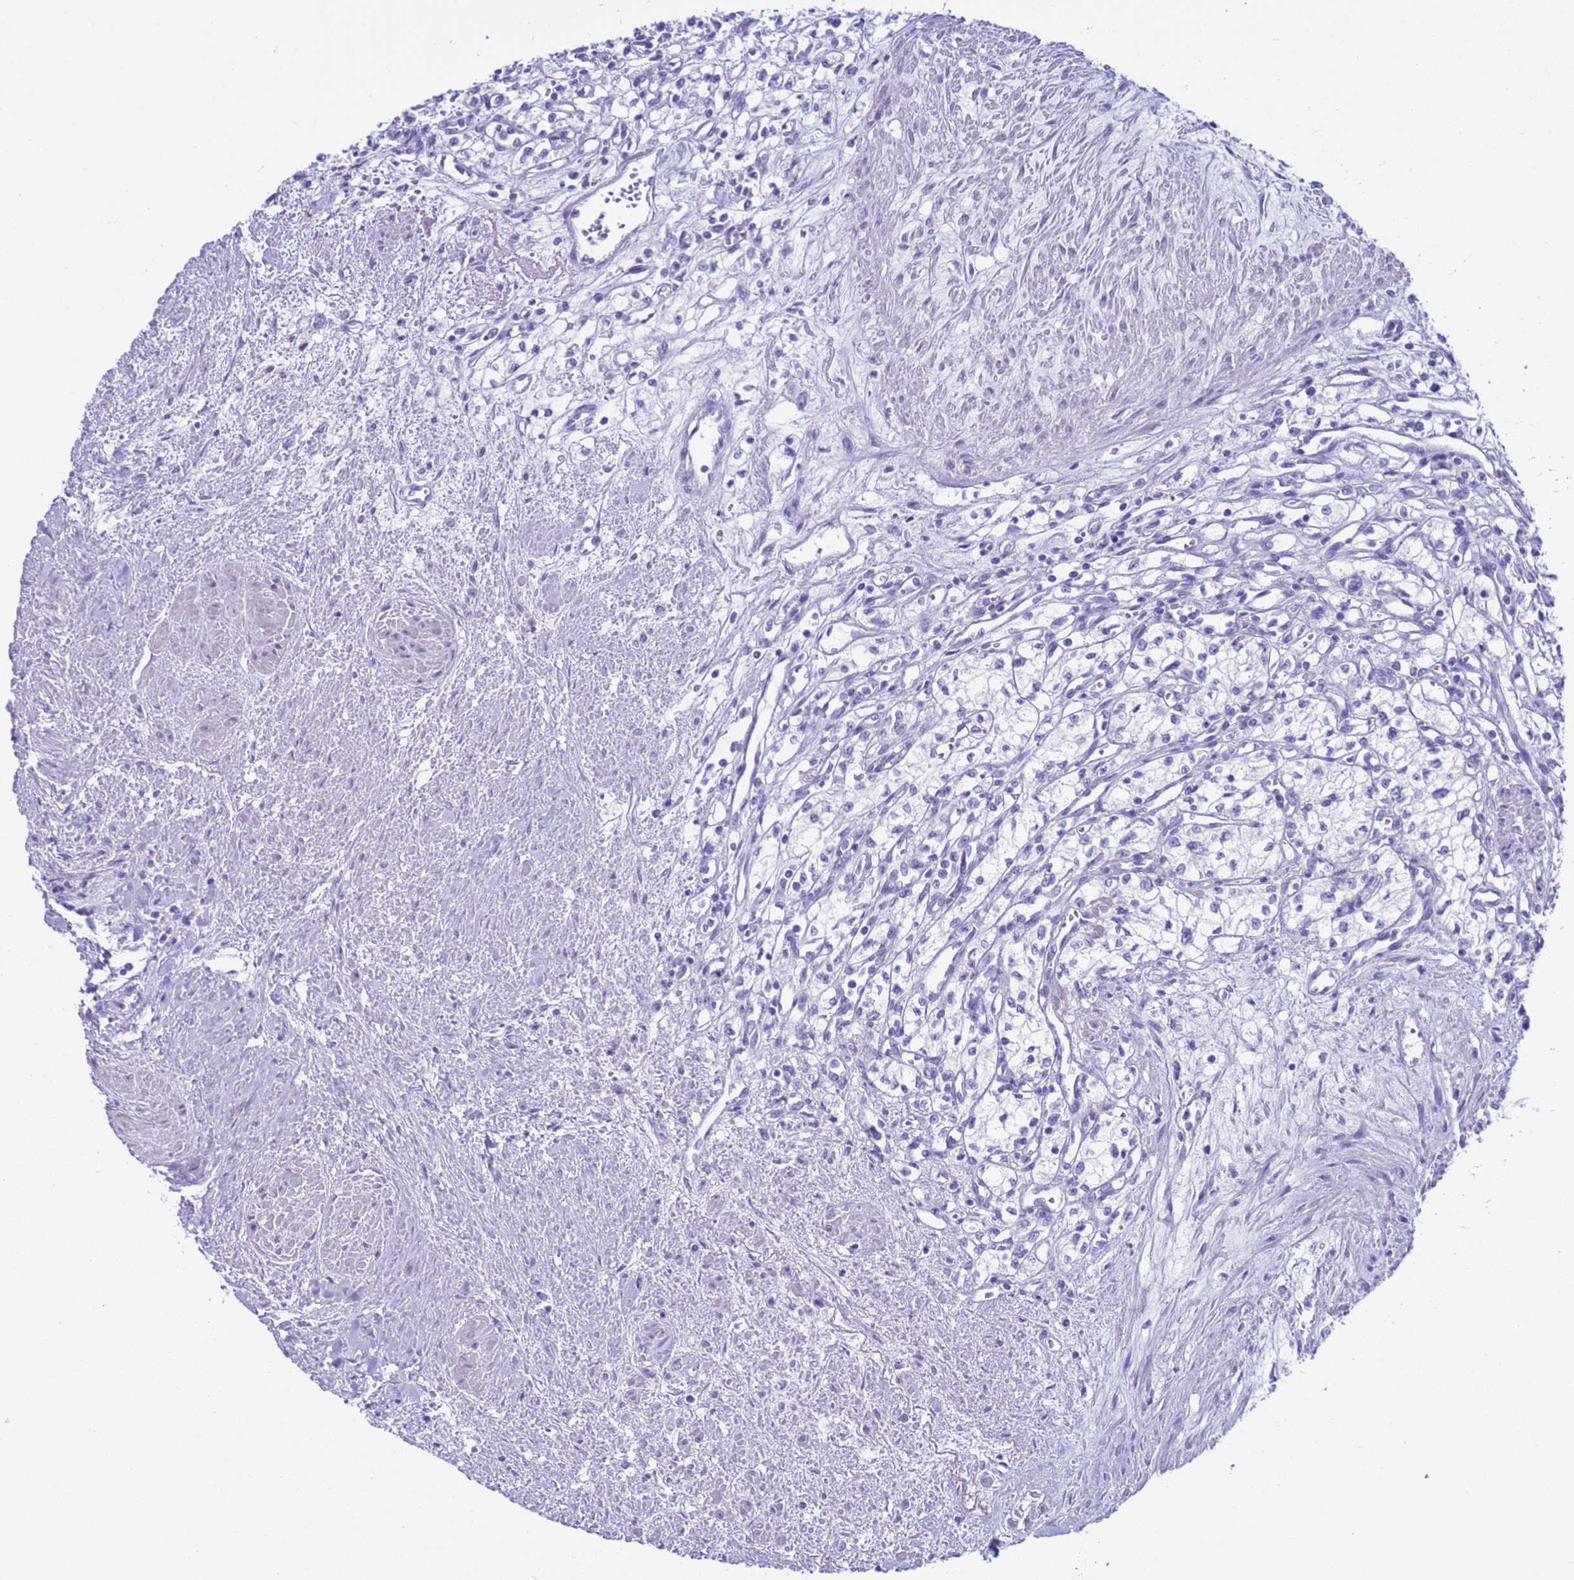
{"staining": {"intensity": "negative", "quantity": "none", "location": "none"}, "tissue": "renal cancer", "cell_type": "Tumor cells", "image_type": "cancer", "snomed": [{"axis": "morphology", "description": "Adenocarcinoma, NOS"}, {"axis": "topography", "description": "Kidney"}], "caption": "Immunohistochemistry of adenocarcinoma (renal) displays no expression in tumor cells.", "gene": "CKM", "patient": {"sex": "male", "age": 59}}